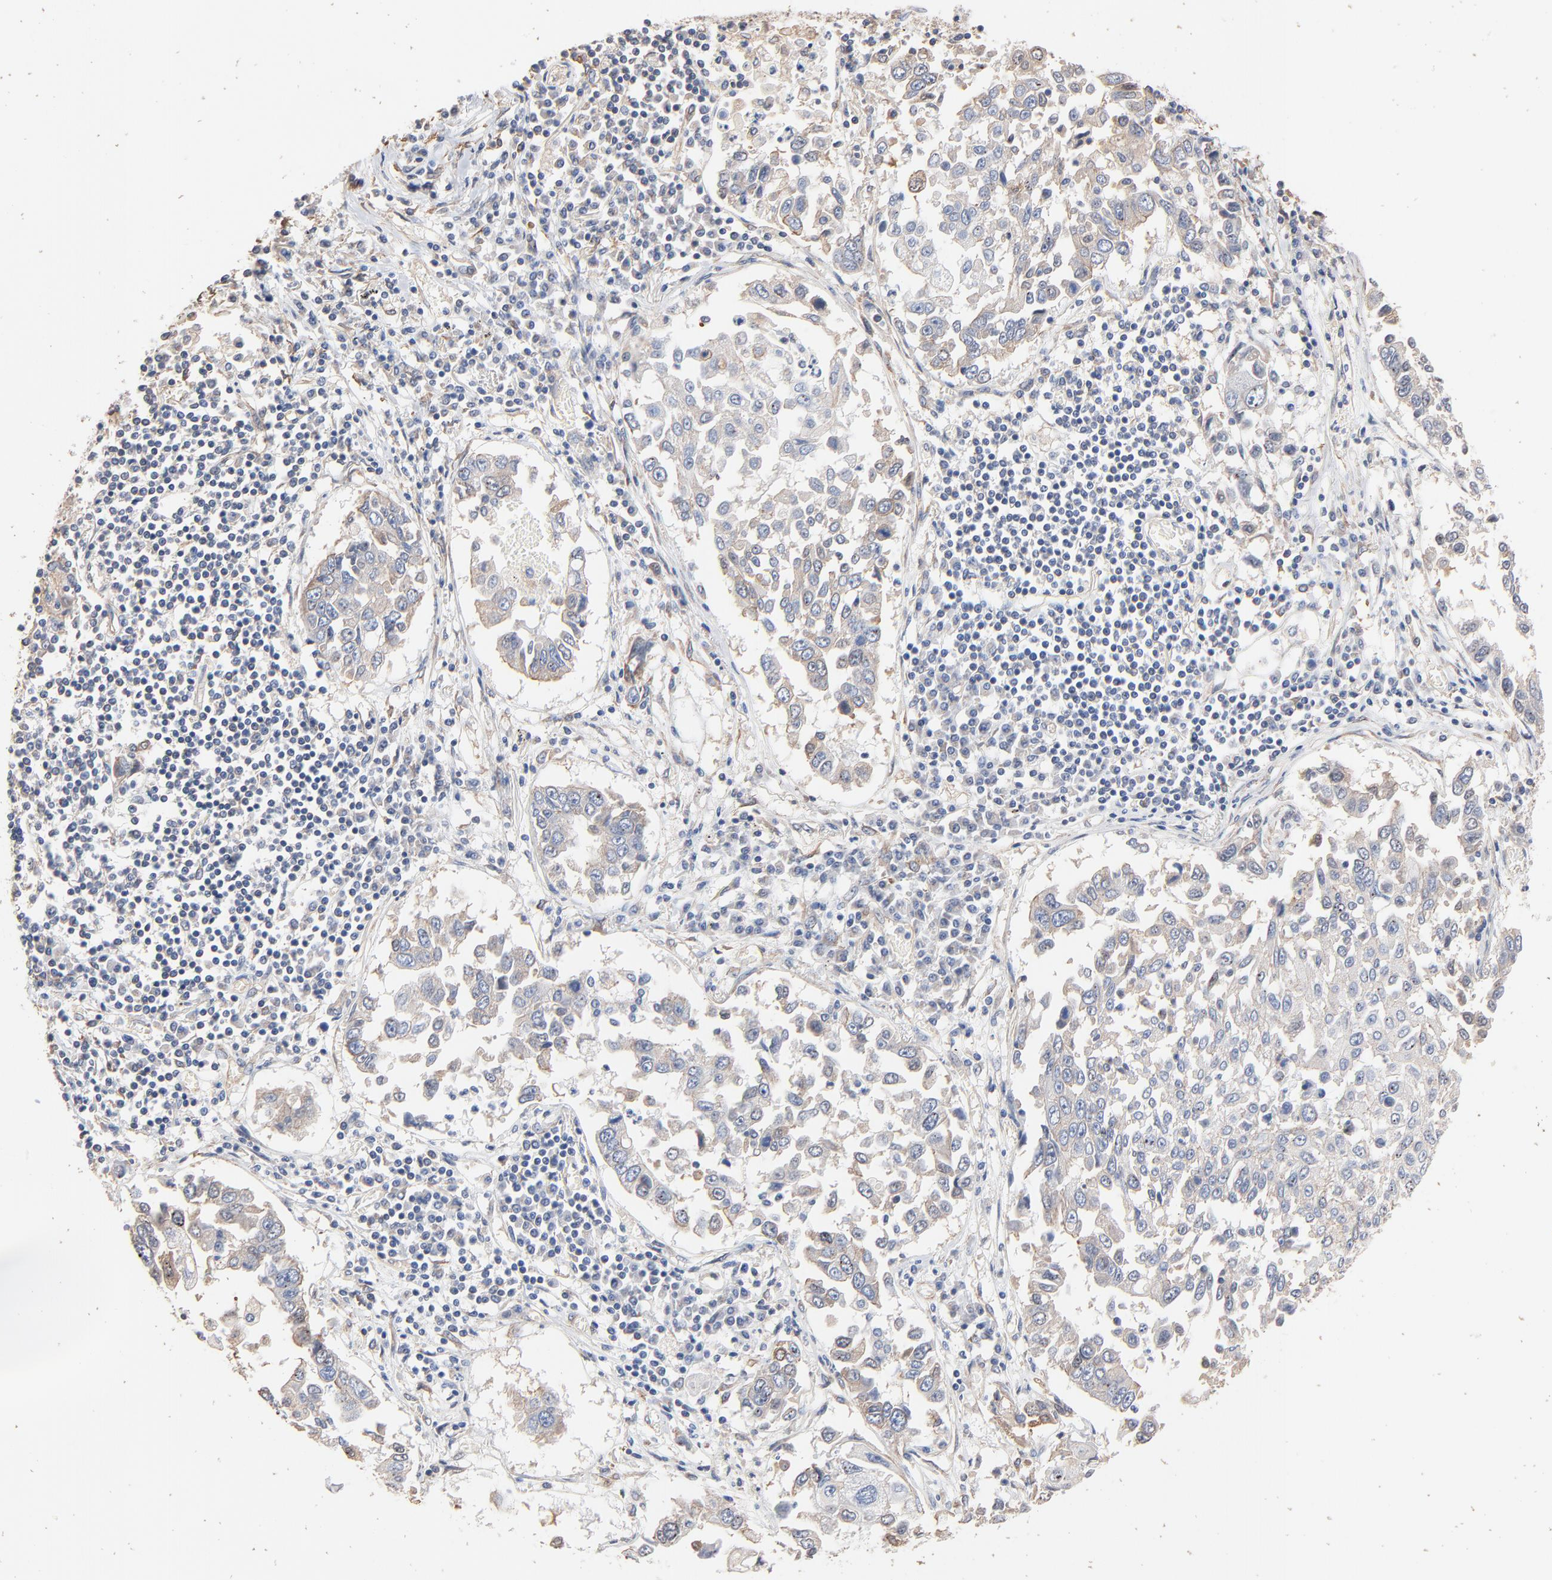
{"staining": {"intensity": "weak", "quantity": "<25%", "location": "cytoplasmic/membranous"}, "tissue": "lung cancer", "cell_type": "Tumor cells", "image_type": "cancer", "snomed": [{"axis": "morphology", "description": "Squamous cell carcinoma, NOS"}, {"axis": "topography", "description": "Lung"}], "caption": "Tumor cells are negative for protein expression in human squamous cell carcinoma (lung).", "gene": "ABCD4", "patient": {"sex": "male", "age": 71}}